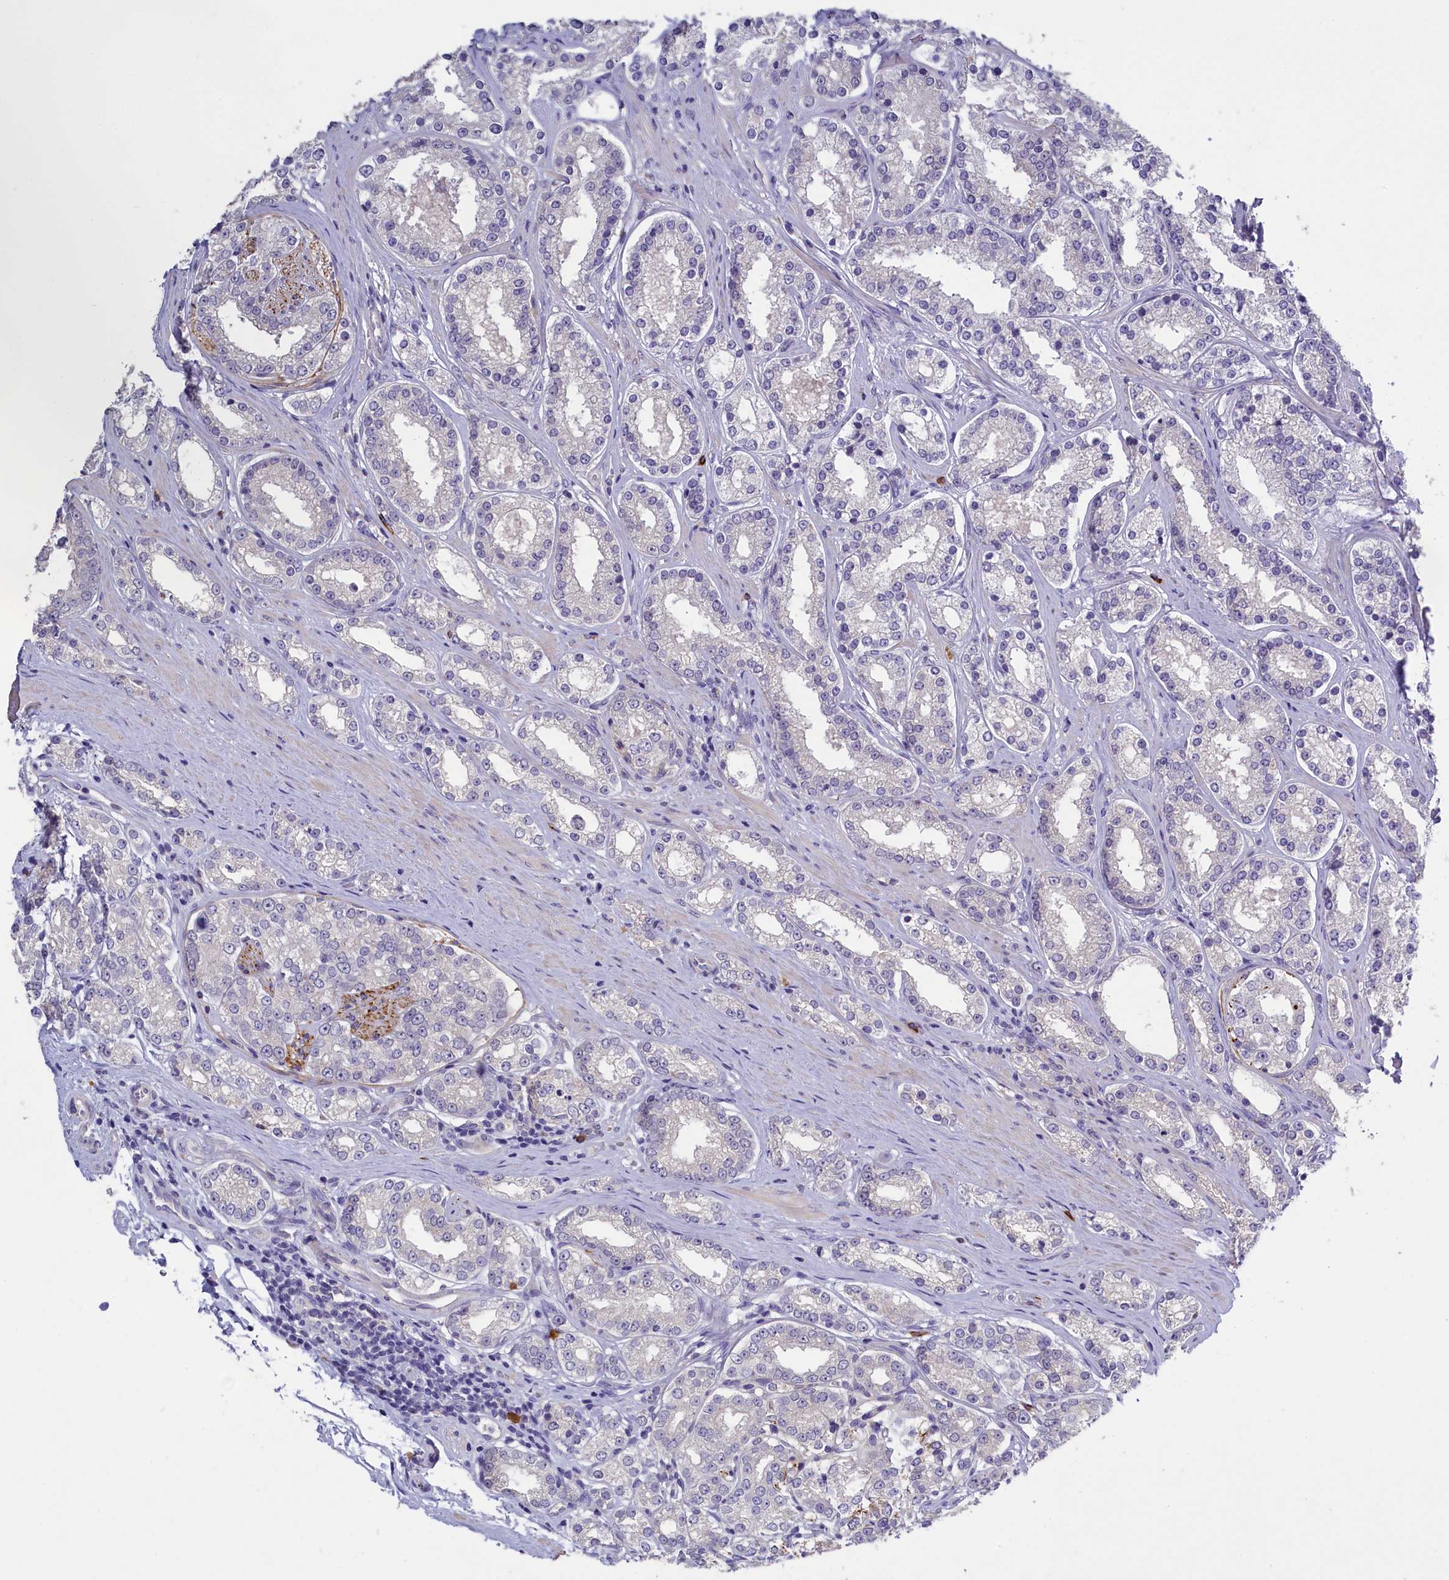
{"staining": {"intensity": "negative", "quantity": "none", "location": "none"}, "tissue": "prostate cancer", "cell_type": "Tumor cells", "image_type": "cancer", "snomed": [{"axis": "morphology", "description": "Normal tissue, NOS"}, {"axis": "morphology", "description": "Adenocarcinoma, High grade"}, {"axis": "topography", "description": "Prostate"}], "caption": "High power microscopy image of an immunohistochemistry (IHC) photomicrograph of prostate cancer (high-grade adenocarcinoma), revealing no significant staining in tumor cells.", "gene": "ENPP6", "patient": {"sex": "male", "age": 83}}